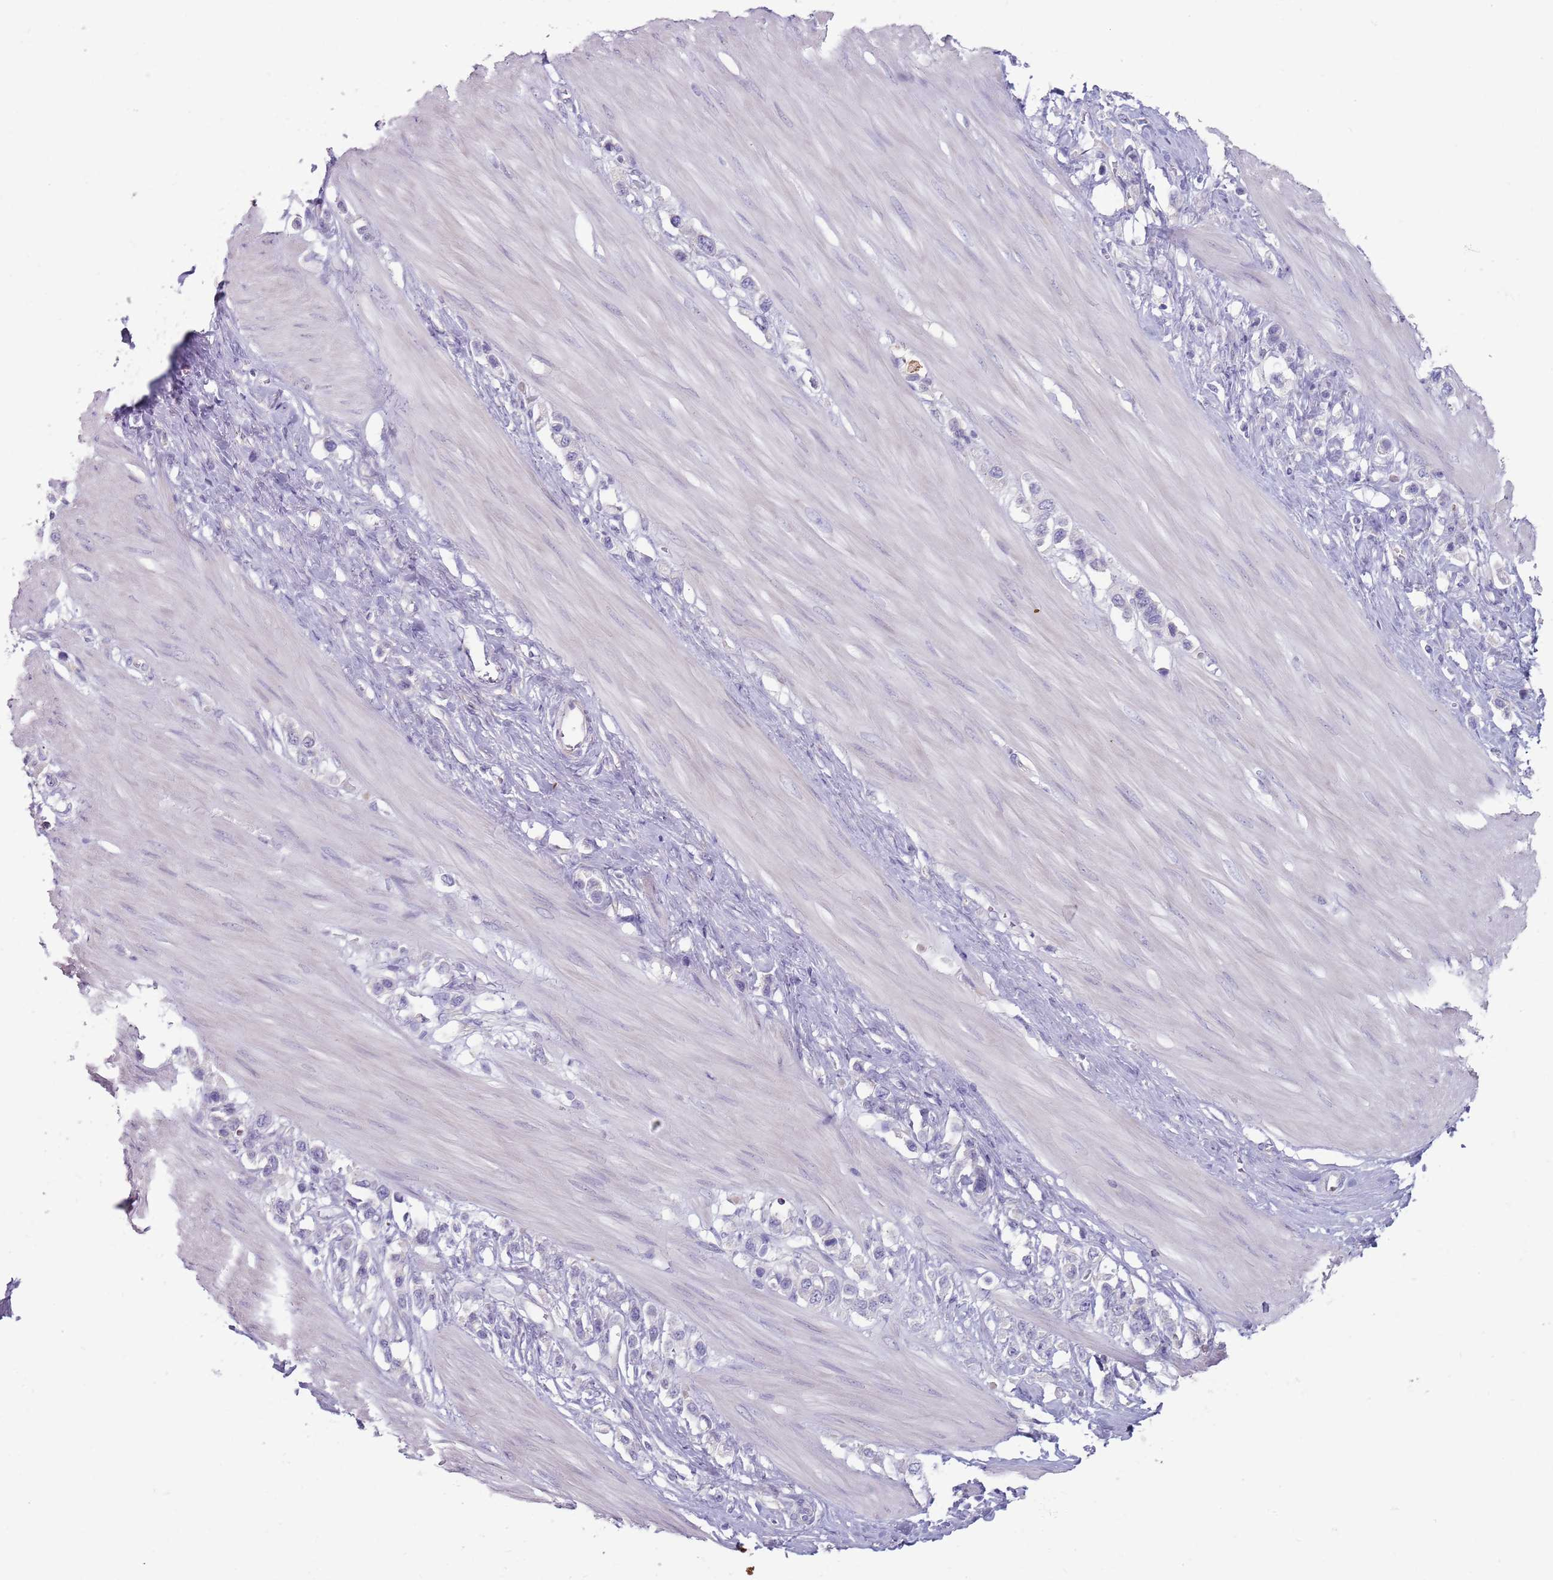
{"staining": {"intensity": "negative", "quantity": "none", "location": "none"}, "tissue": "stomach cancer", "cell_type": "Tumor cells", "image_type": "cancer", "snomed": [{"axis": "morphology", "description": "Adenocarcinoma, NOS"}, {"axis": "topography", "description": "Stomach"}], "caption": "A micrograph of stomach cancer (adenocarcinoma) stained for a protein demonstrates no brown staining in tumor cells.", "gene": "DXO", "patient": {"sex": "female", "age": 65}}